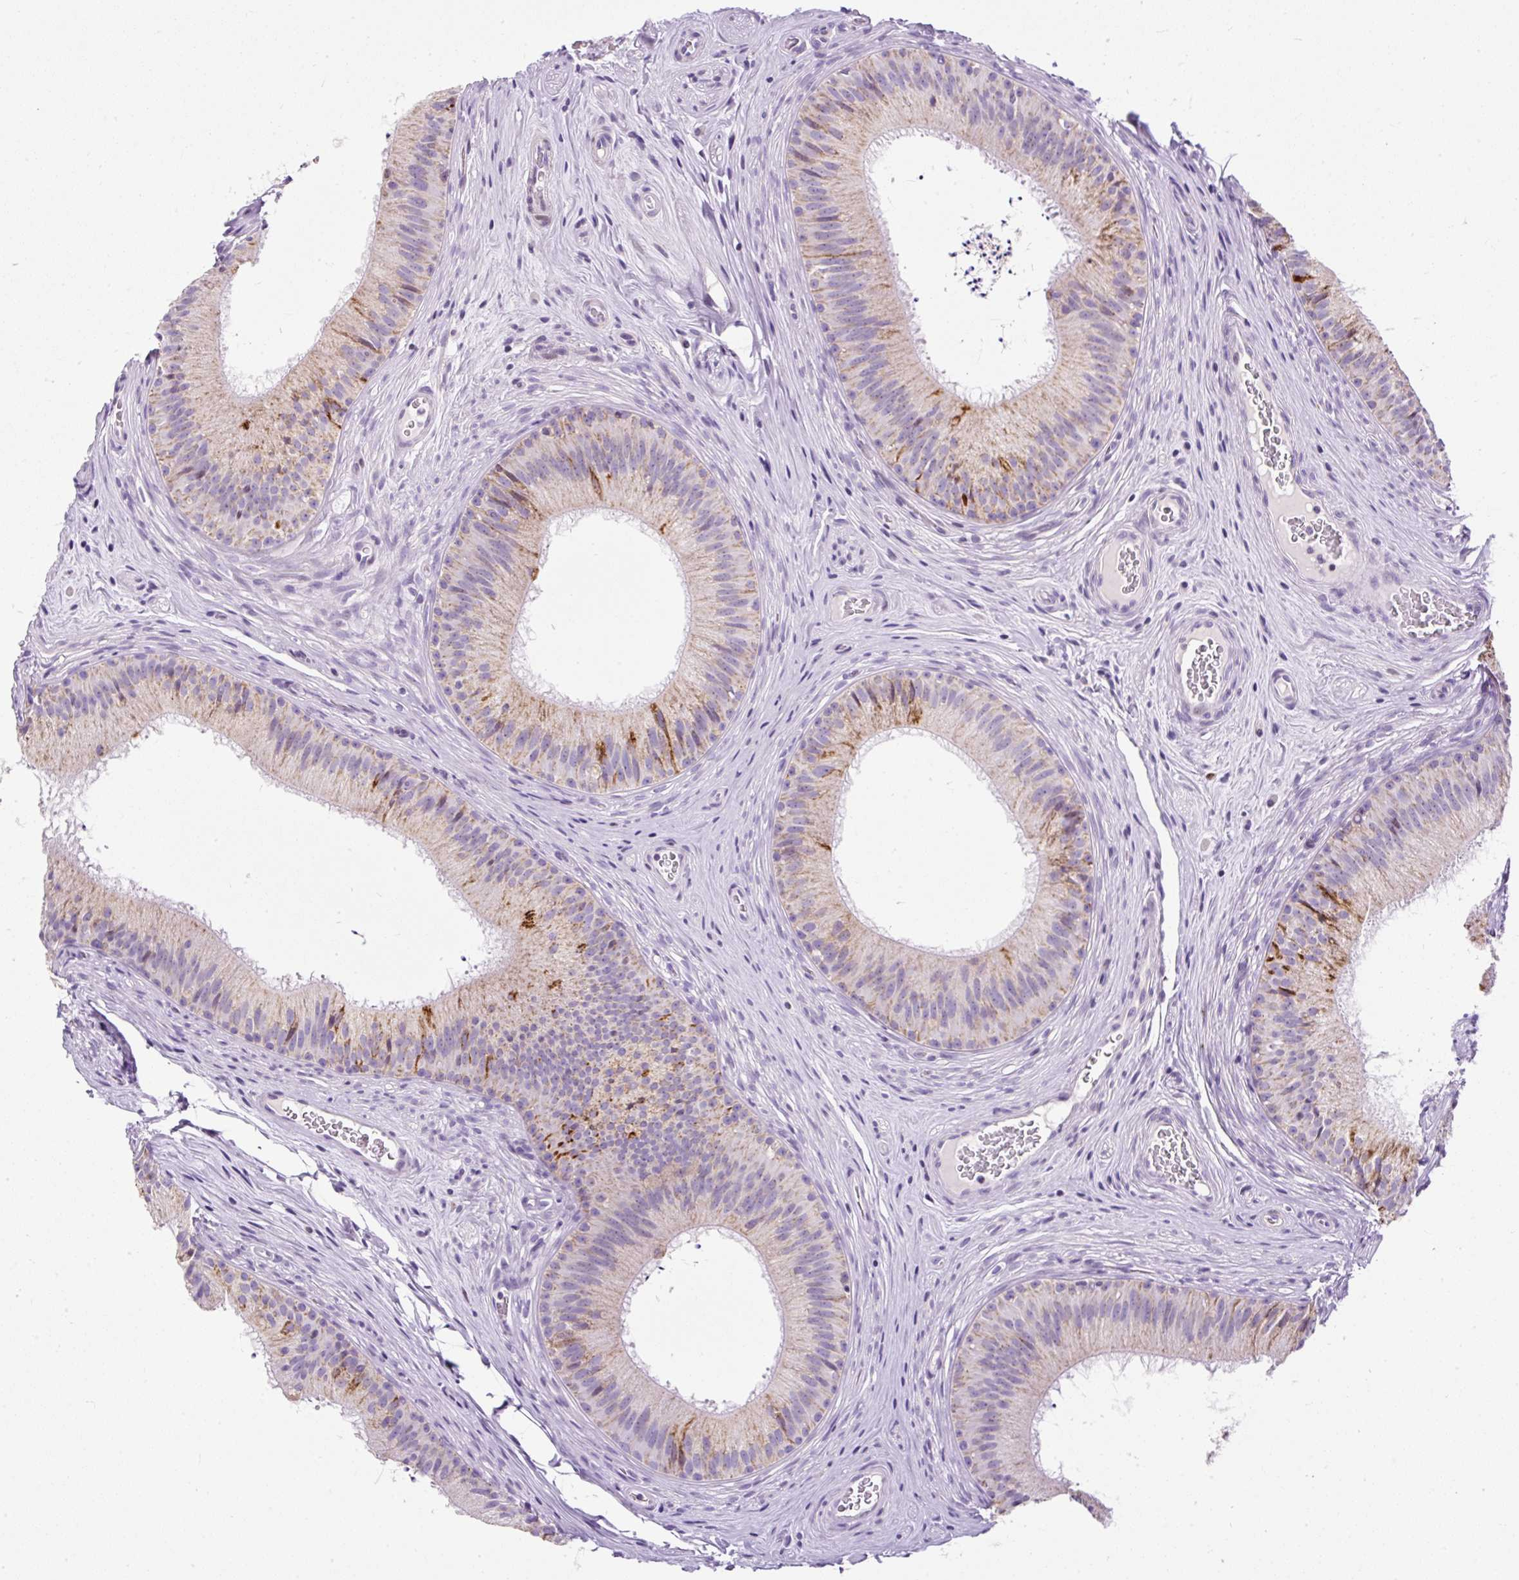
{"staining": {"intensity": "moderate", "quantity": "25%-75%", "location": "cytoplasmic/membranous"}, "tissue": "epididymis", "cell_type": "Glandular cells", "image_type": "normal", "snomed": [{"axis": "morphology", "description": "Normal tissue, NOS"}, {"axis": "topography", "description": "Epididymis"}], "caption": "Immunohistochemistry (IHC) histopathology image of unremarkable epididymis: human epididymis stained using IHC shows medium levels of moderate protein expression localized specifically in the cytoplasmic/membranous of glandular cells, appearing as a cytoplasmic/membranous brown color.", "gene": "FMC1", "patient": {"sex": "male", "age": 24}}